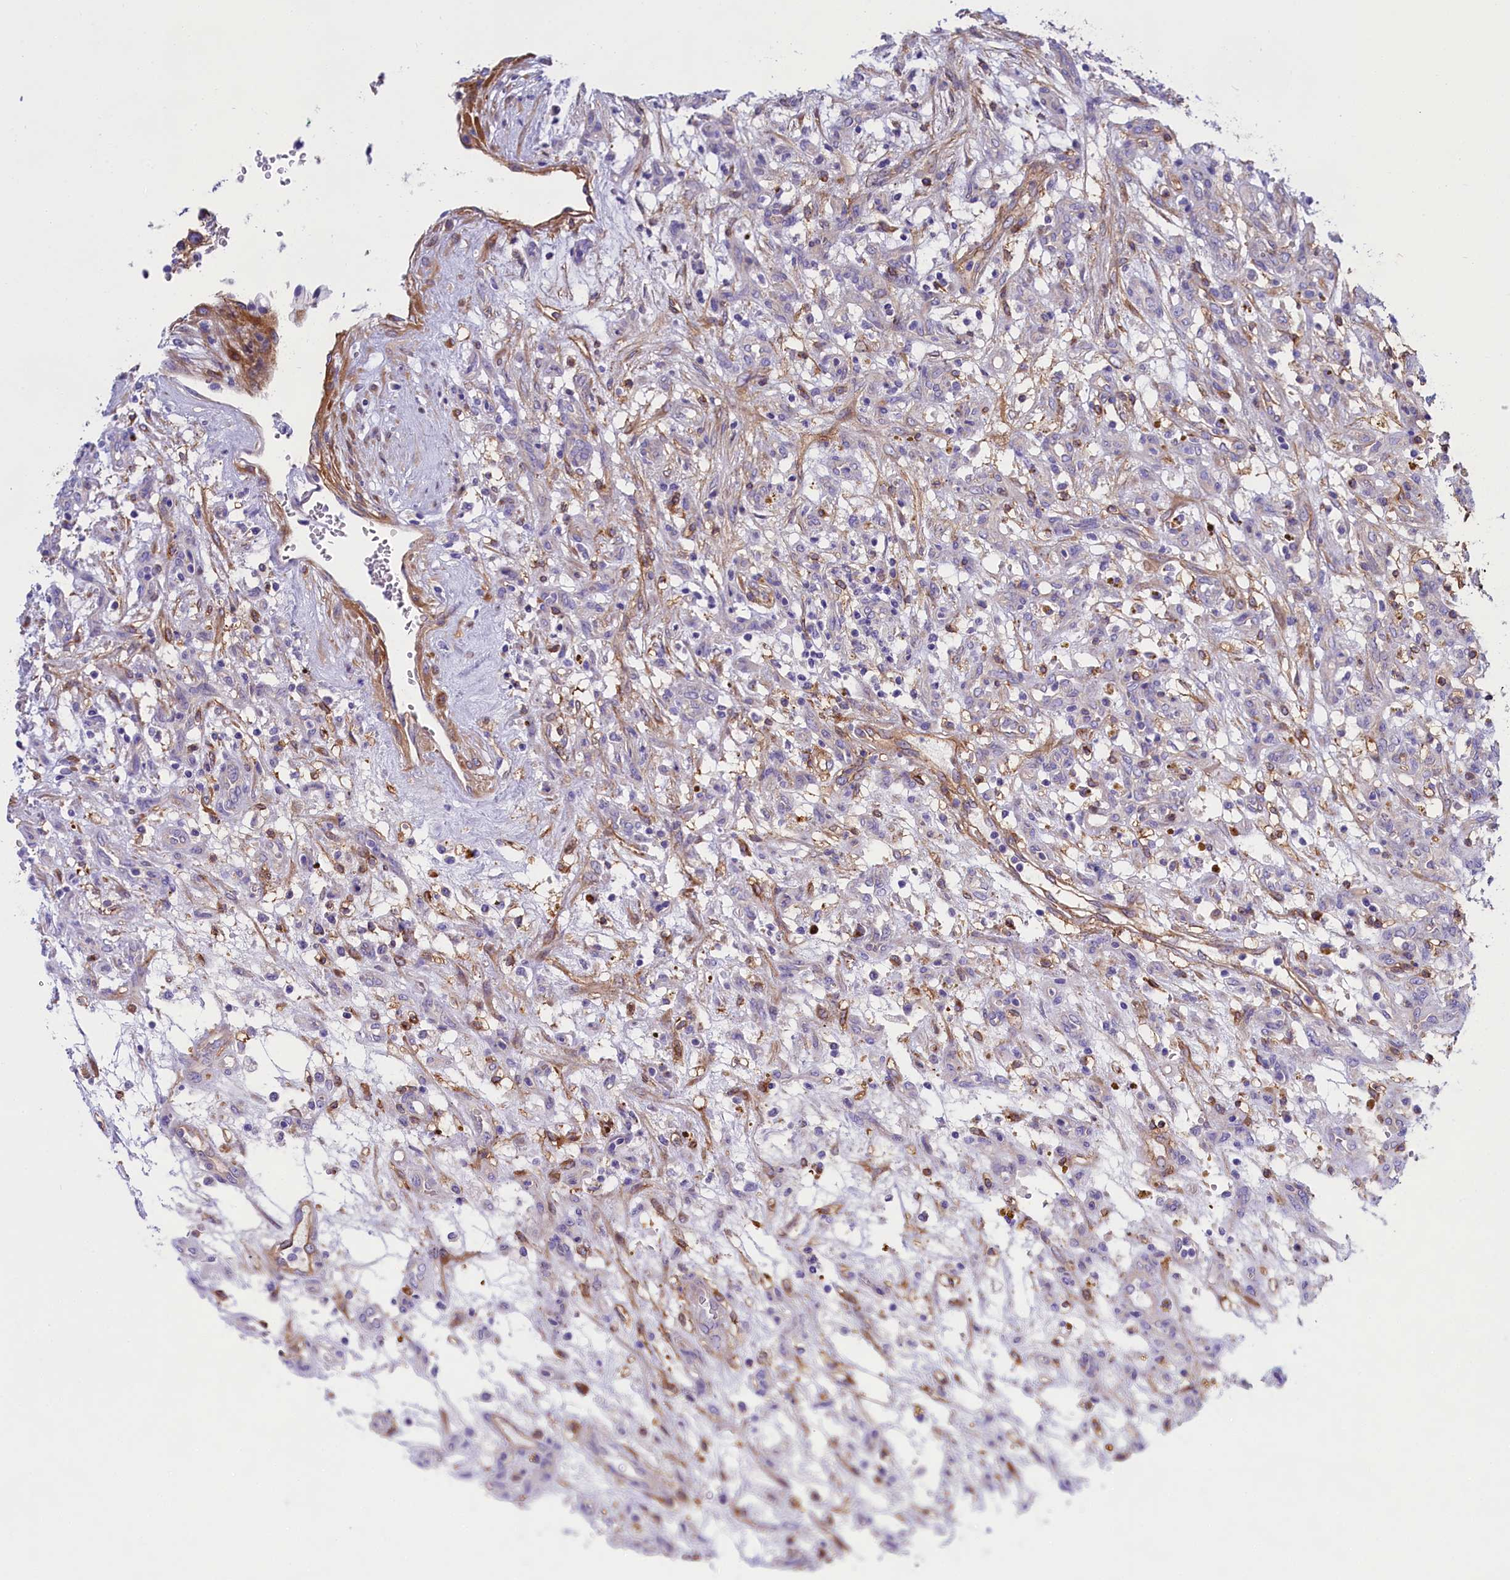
{"staining": {"intensity": "negative", "quantity": "none", "location": "none"}, "tissue": "renal cancer", "cell_type": "Tumor cells", "image_type": "cancer", "snomed": [{"axis": "morphology", "description": "Adenocarcinoma, NOS"}, {"axis": "topography", "description": "Kidney"}], "caption": "A high-resolution micrograph shows immunohistochemistry (IHC) staining of adenocarcinoma (renal), which shows no significant staining in tumor cells. (DAB (3,3'-diaminobenzidine) IHC visualized using brightfield microscopy, high magnification).", "gene": "PPP1R13L", "patient": {"sex": "female", "age": 57}}